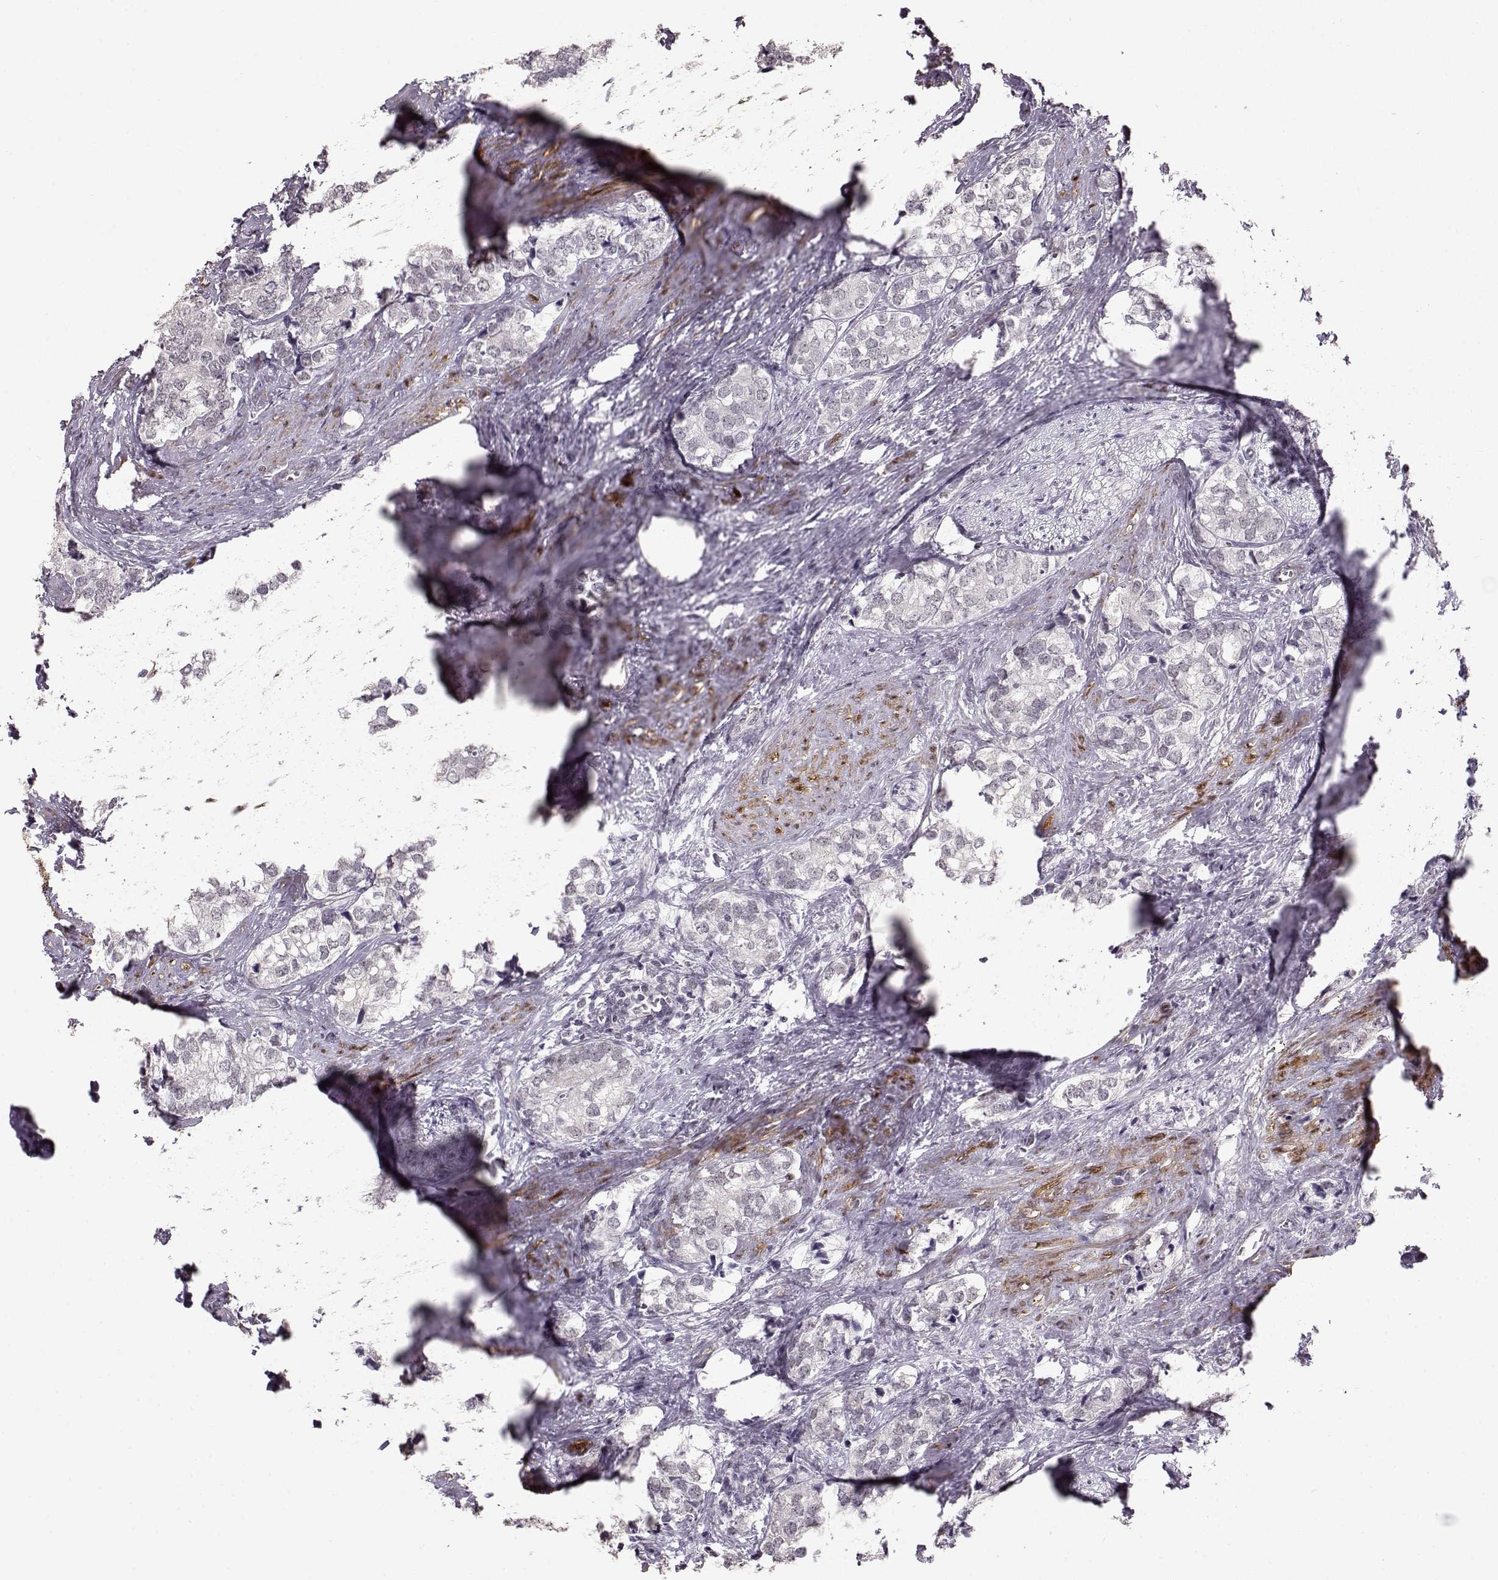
{"staining": {"intensity": "negative", "quantity": "none", "location": "none"}, "tissue": "prostate cancer", "cell_type": "Tumor cells", "image_type": "cancer", "snomed": [{"axis": "morphology", "description": "Adenocarcinoma, NOS"}, {"axis": "topography", "description": "Prostate and seminal vesicle, NOS"}], "caption": "This is an immunohistochemistry histopathology image of prostate cancer (adenocarcinoma). There is no positivity in tumor cells.", "gene": "PCP4", "patient": {"sex": "male", "age": 63}}